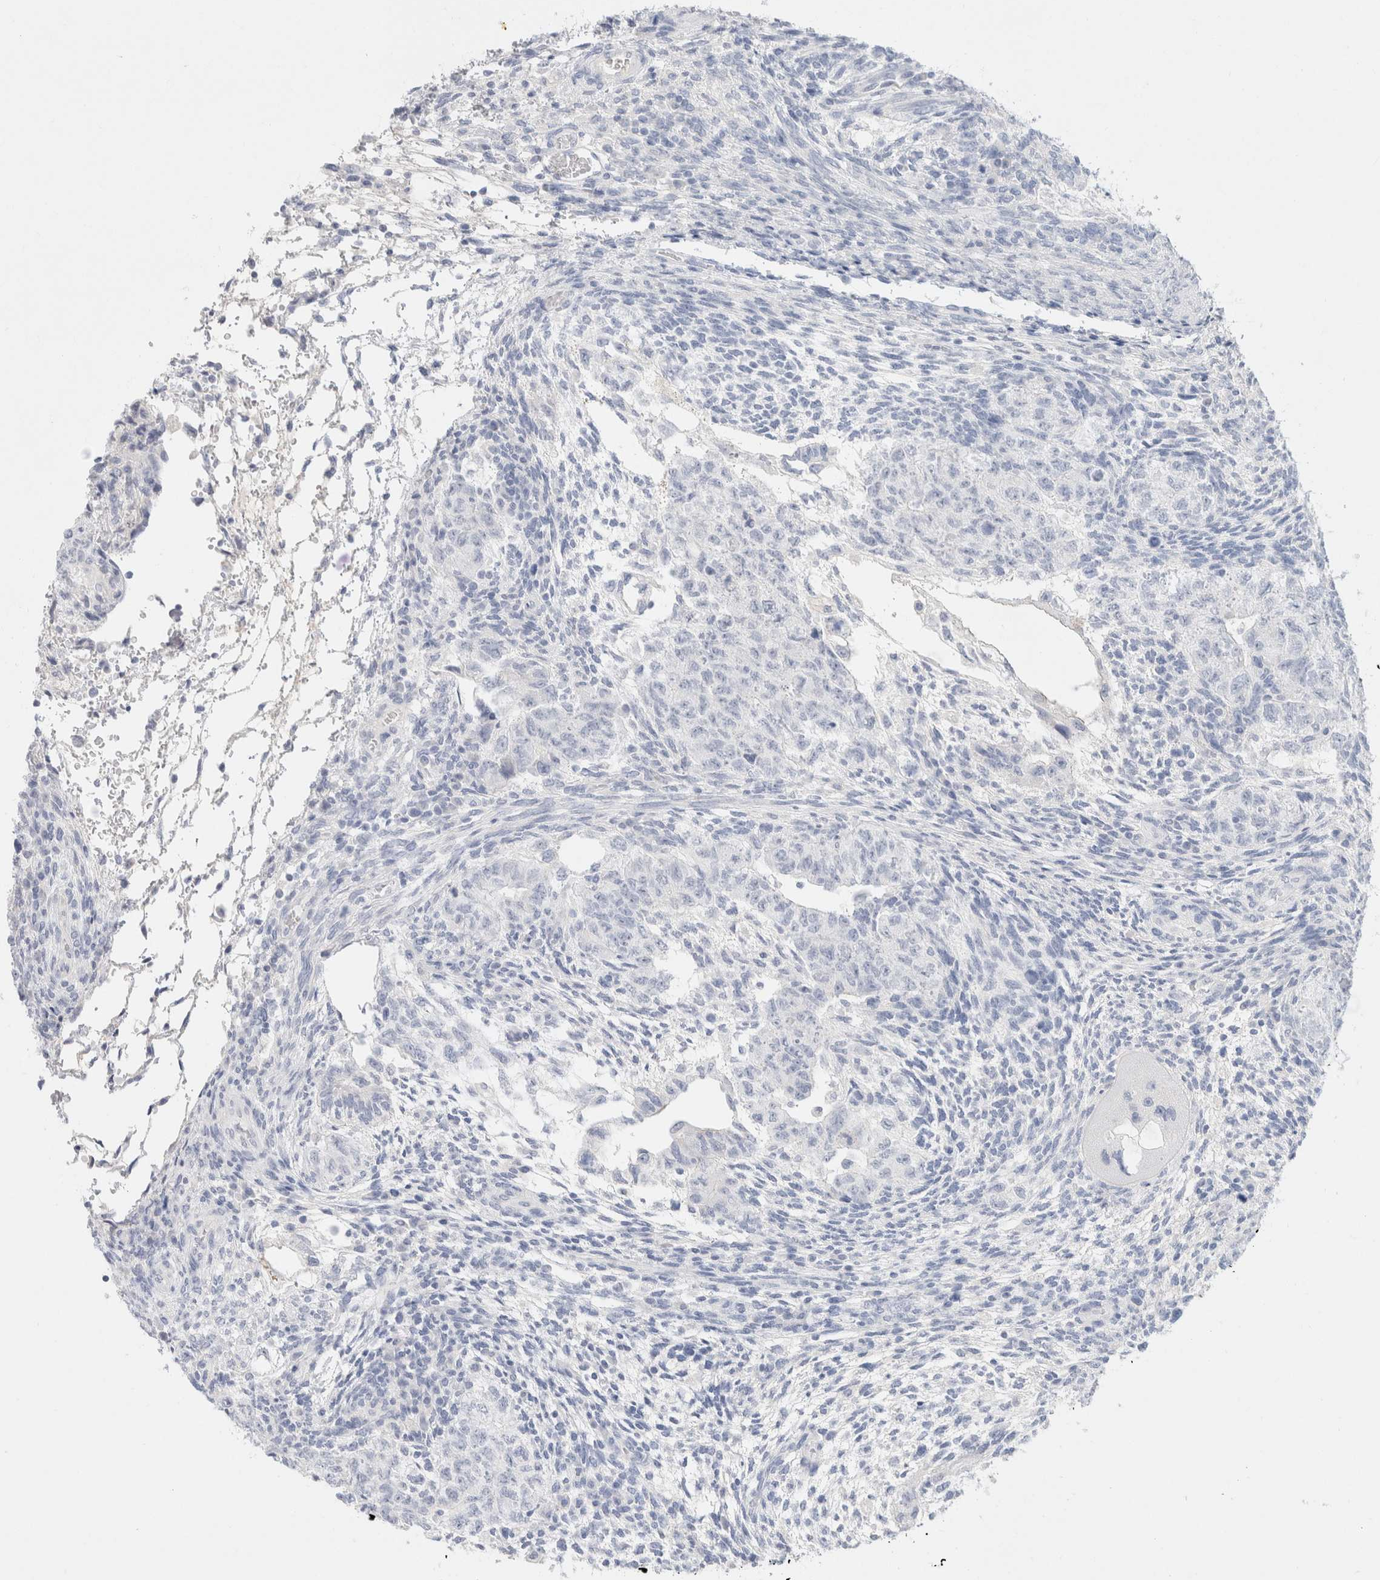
{"staining": {"intensity": "negative", "quantity": "none", "location": "none"}, "tissue": "testis cancer", "cell_type": "Tumor cells", "image_type": "cancer", "snomed": [{"axis": "morphology", "description": "Normal tissue, NOS"}, {"axis": "morphology", "description": "Carcinoma, Embryonal, NOS"}, {"axis": "topography", "description": "Testis"}], "caption": "Testis cancer was stained to show a protein in brown. There is no significant staining in tumor cells.", "gene": "CPQ", "patient": {"sex": "male", "age": 36}}